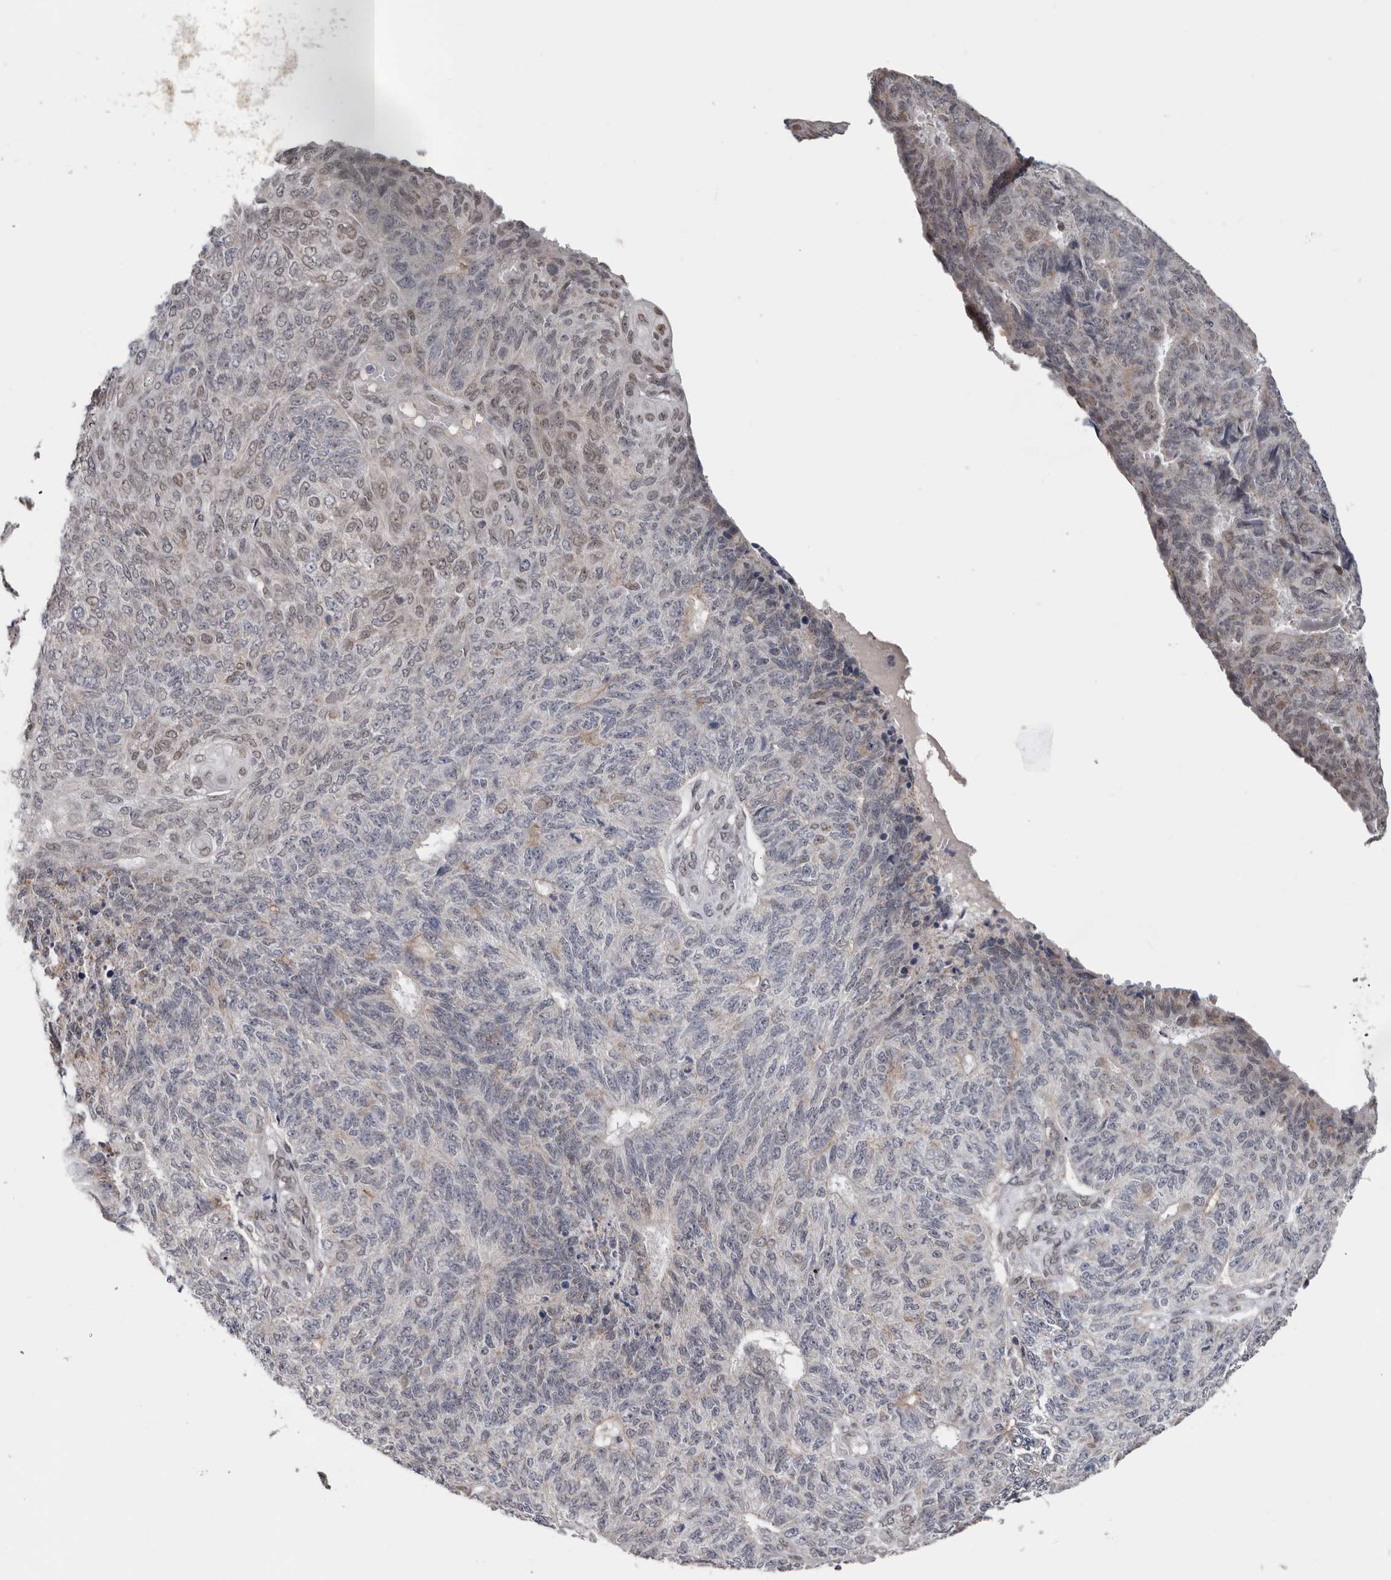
{"staining": {"intensity": "weak", "quantity": "<25%", "location": "nuclear"}, "tissue": "endometrial cancer", "cell_type": "Tumor cells", "image_type": "cancer", "snomed": [{"axis": "morphology", "description": "Adenocarcinoma, NOS"}, {"axis": "topography", "description": "Endometrium"}], "caption": "Endometrial adenocarcinoma was stained to show a protein in brown. There is no significant positivity in tumor cells. (Stains: DAB (3,3'-diaminobenzidine) immunohistochemistry with hematoxylin counter stain, Microscopy: brightfield microscopy at high magnification).", "gene": "MOGAT2", "patient": {"sex": "female", "age": 32}}